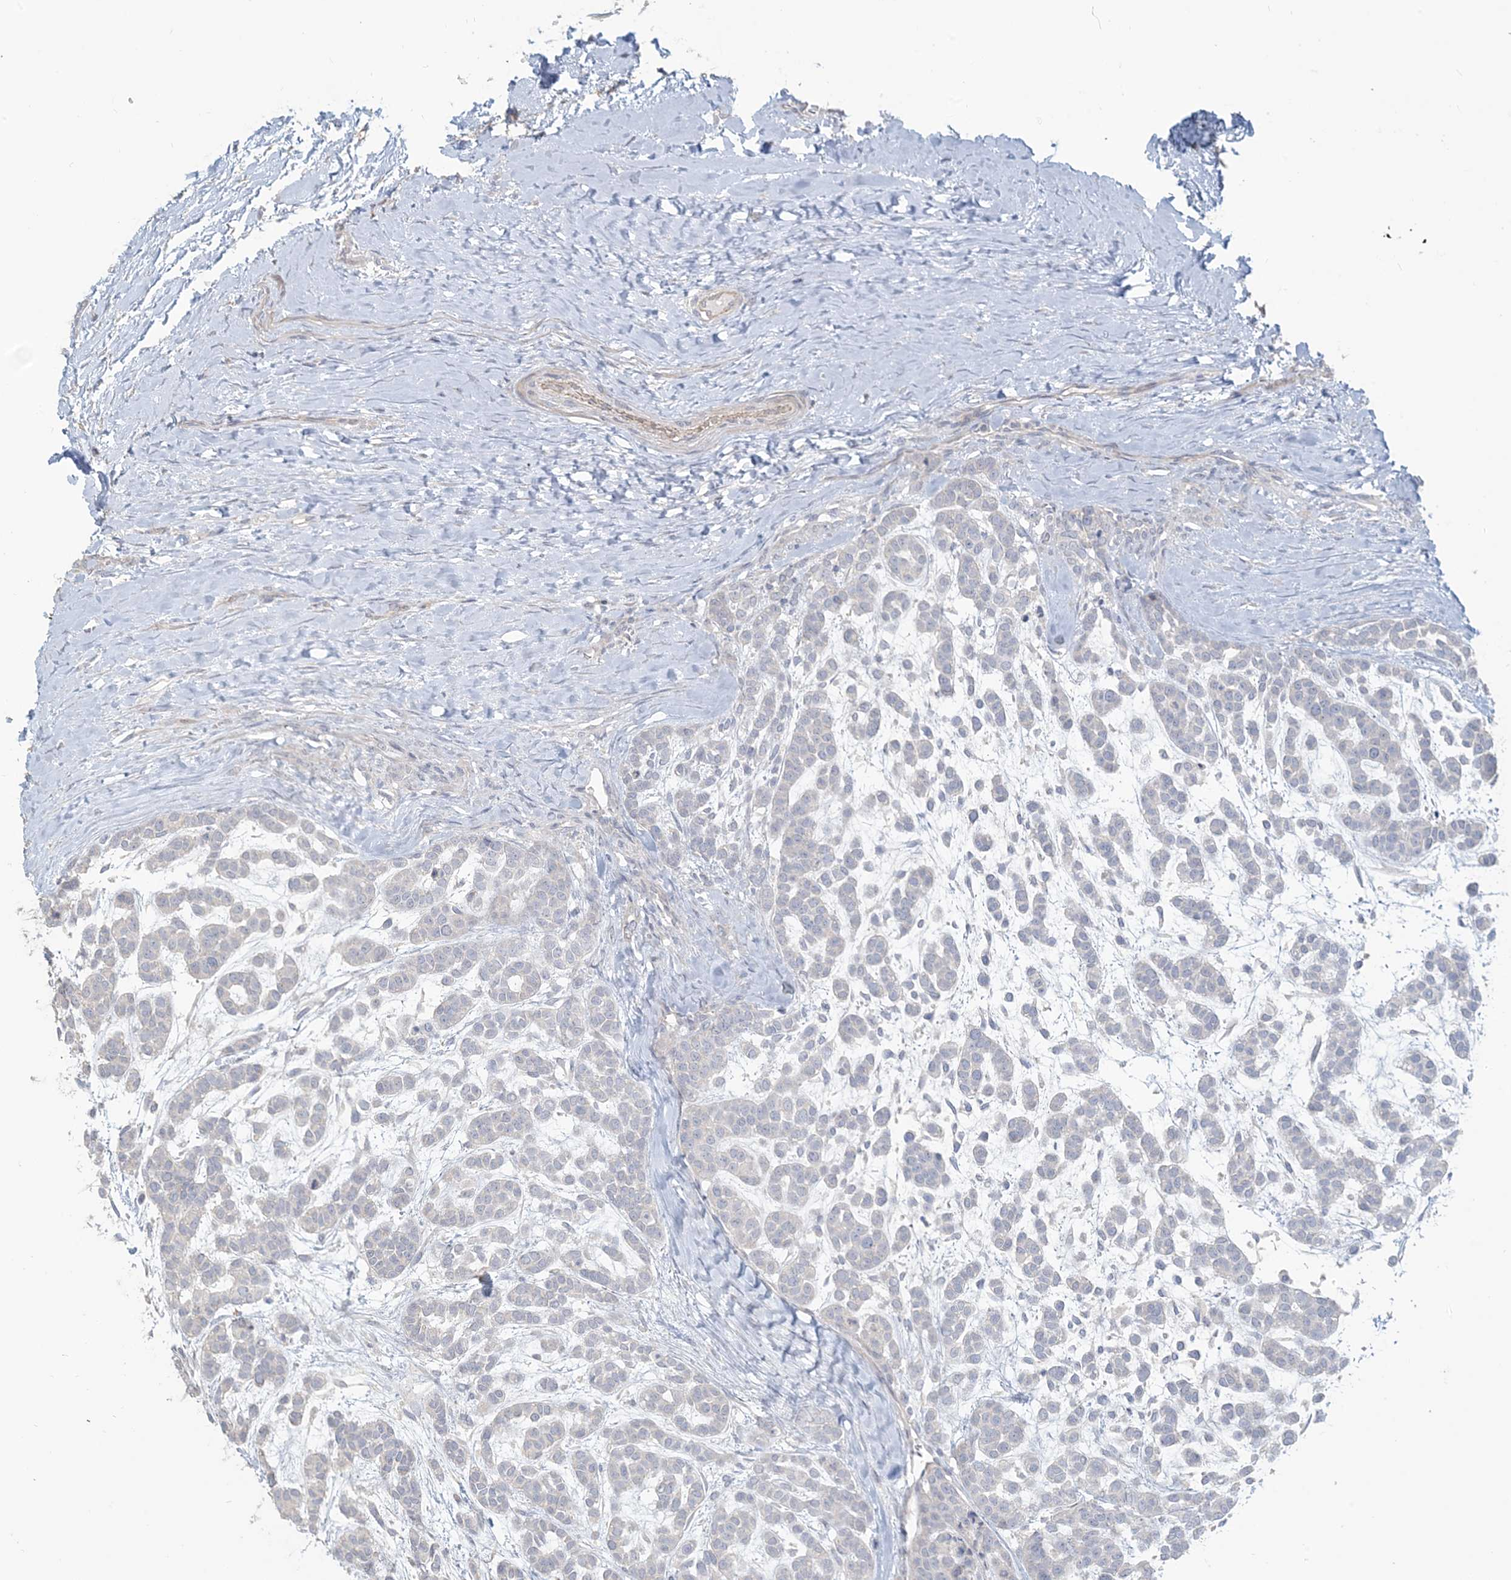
{"staining": {"intensity": "negative", "quantity": "none", "location": "none"}, "tissue": "head and neck cancer", "cell_type": "Tumor cells", "image_type": "cancer", "snomed": [{"axis": "morphology", "description": "Adenocarcinoma, NOS"}, {"axis": "morphology", "description": "Adenoma, NOS"}, {"axis": "topography", "description": "Head-Neck"}], "caption": "An image of adenocarcinoma (head and neck) stained for a protein demonstrates no brown staining in tumor cells. (Stains: DAB (3,3'-diaminobenzidine) immunohistochemistry with hematoxylin counter stain, Microscopy: brightfield microscopy at high magnification).", "gene": "NPHS2", "patient": {"sex": "female", "age": 55}}